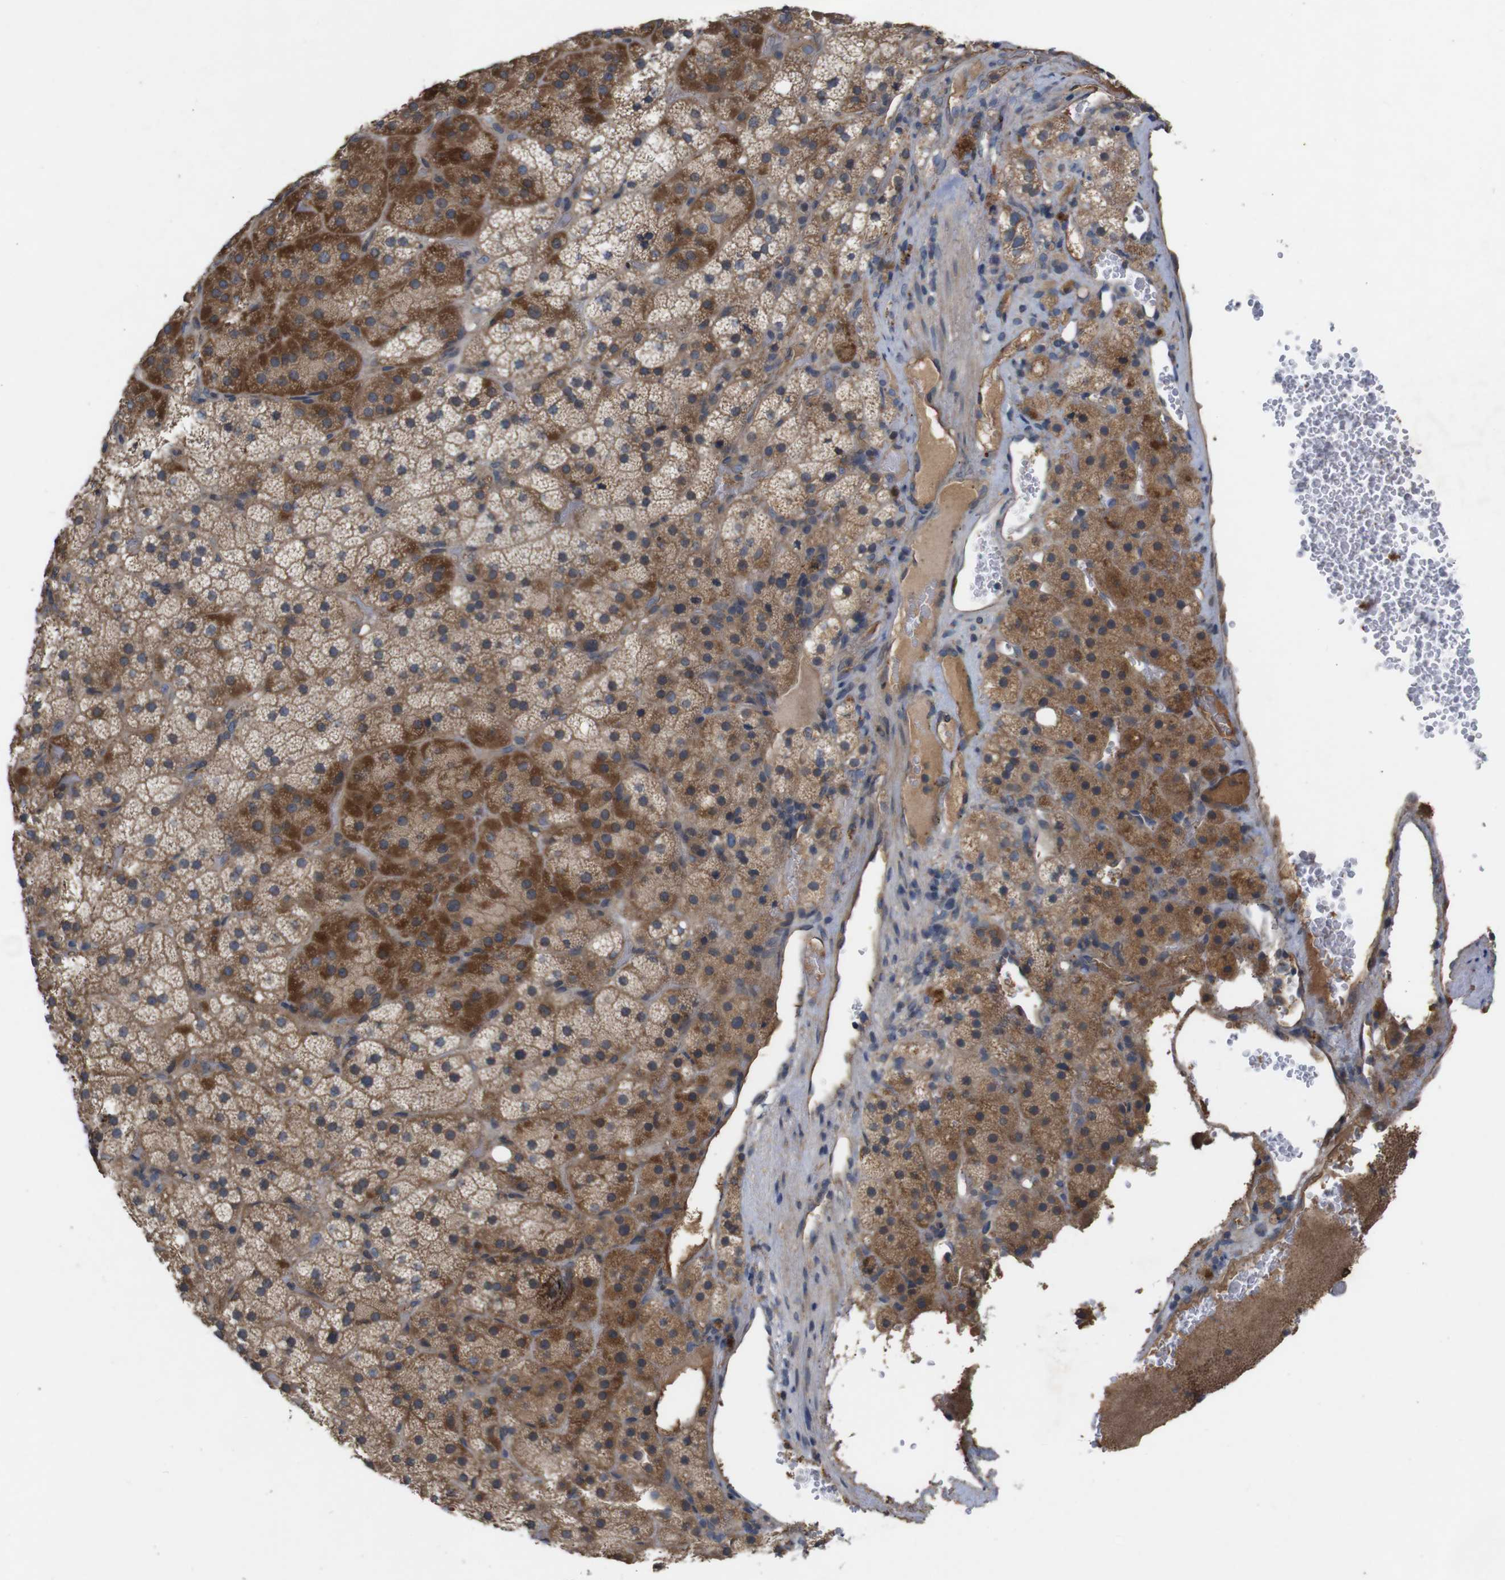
{"staining": {"intensity": "moderate", "quantity": "25%-75%", "location": "cytoplasmic/membranous"}, "tissue": "adrenal gland", "cell_type": "Glandular cells", "image_type": "normal", "snomed": [{"axis": "morphology", "description": "Normal tissue, NOS"}, {"axis": "topography", "description": "Adrenal gland"}], "caption": "Immunohistochemistry (IHC) staining of normal adrenal gland, which exhibits medium levels of moderate cytoplasmic/membranous positivity in approximately 25%-75% of glandular cells indicating moderate cytoplasmic/membranous protein staining. The staining was performed using DAB (3,3'-diaminobenzidine) (brown) for protein detection and nuclei were counterstained in hematoxylin (blue).", "gene": "PTPN1", "patient": {"sex": "female", "age": 59}}